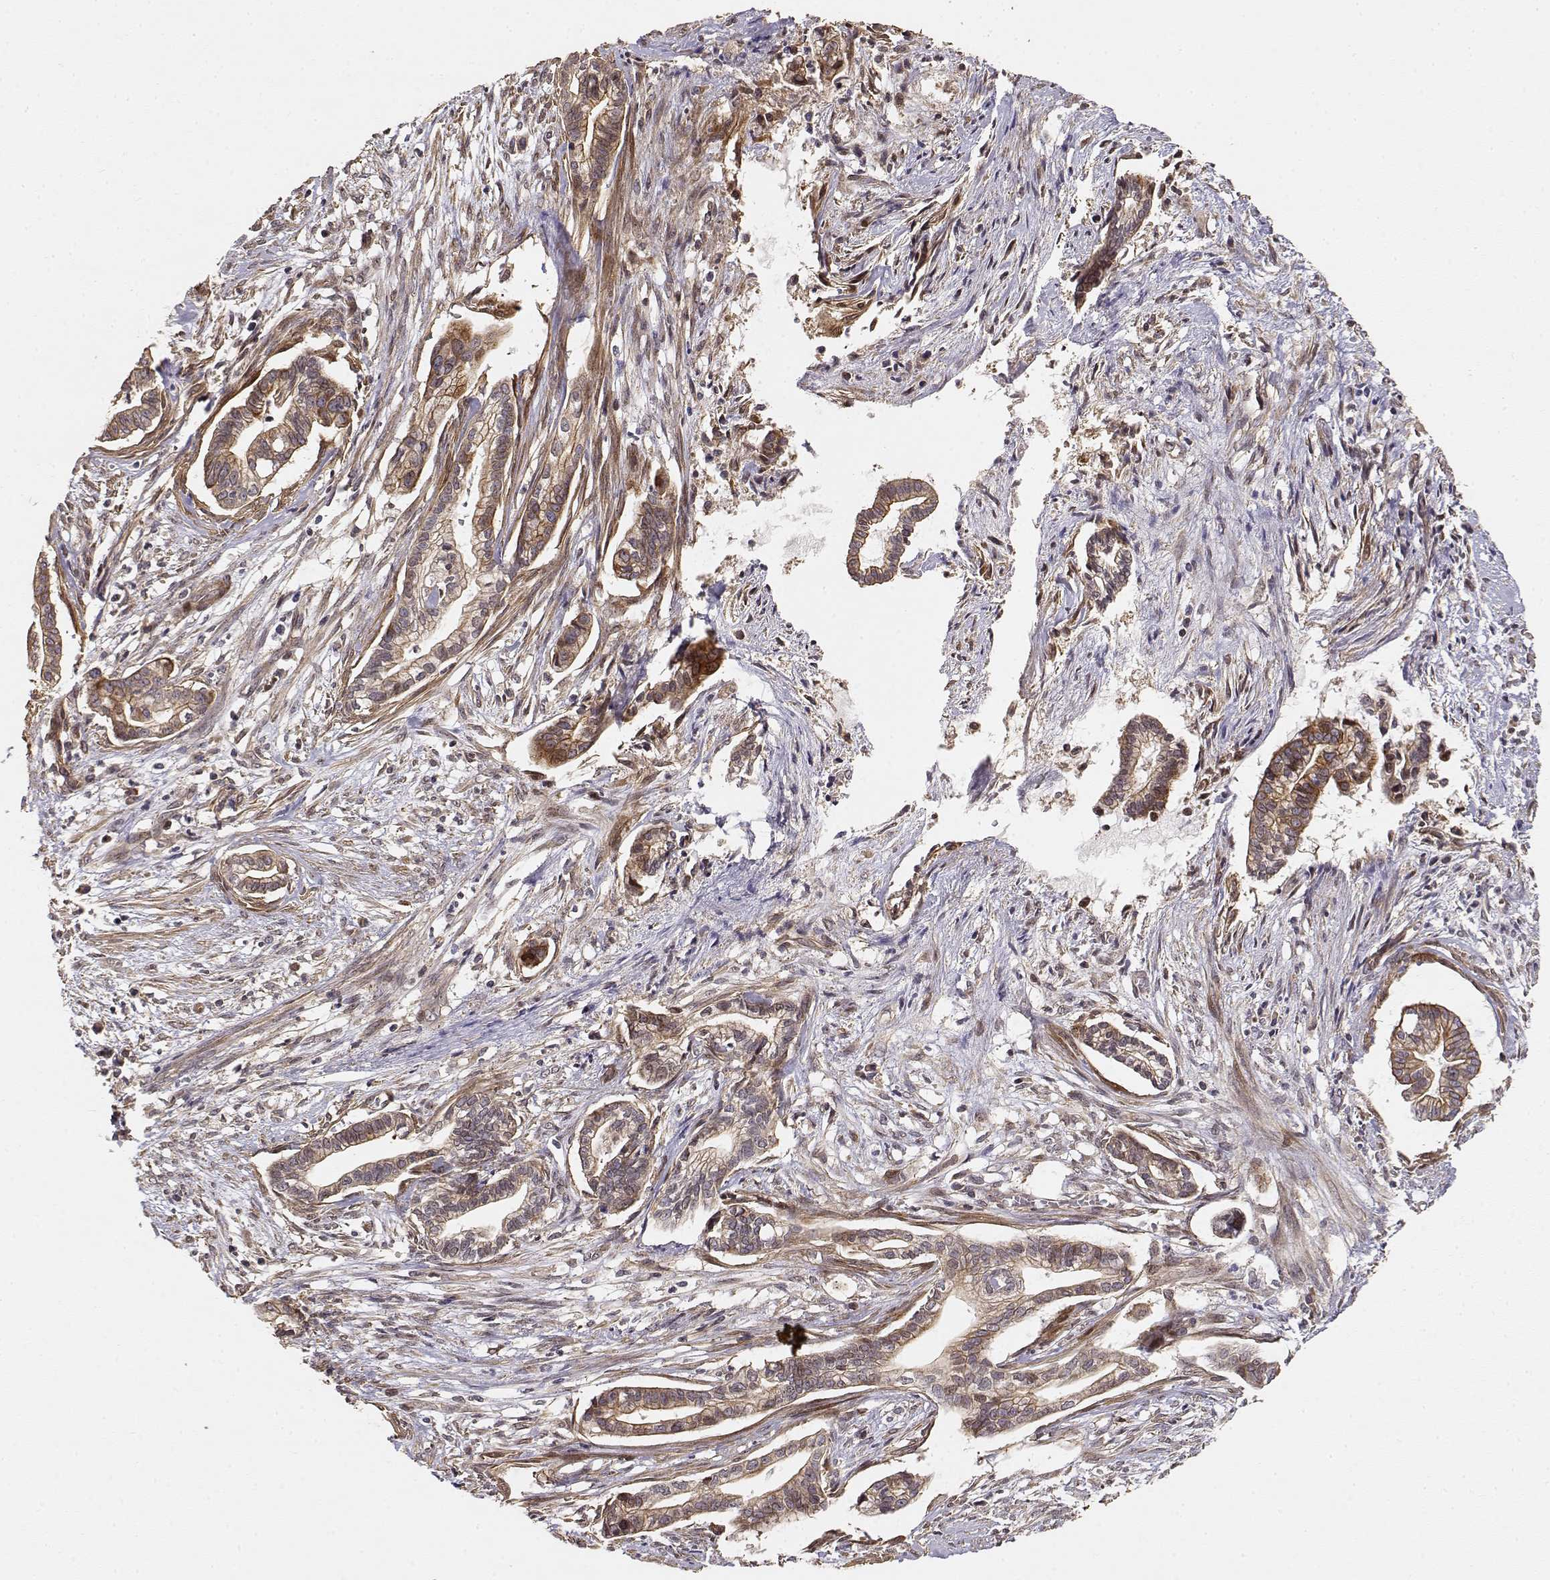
{"staining": {"intensity": "weak", "quantity": ">75%", "location": "cytoplasmic/membranous"}, "tissue": "cervical cancer", "cell_type": "Tumor cells", "image_type": "cancer", "snomed": [{"axis": "morphology", "description": "Adenocarcinoma, NOS"}, {"axis": "topography", "description": "Cervix"}], "caption": "Human cervical adenocarcinoma stained with a protein marker shows weak staining in tumor cells.", "gene": "PICK1", "patient": {"sex": "female", "age": 62}}